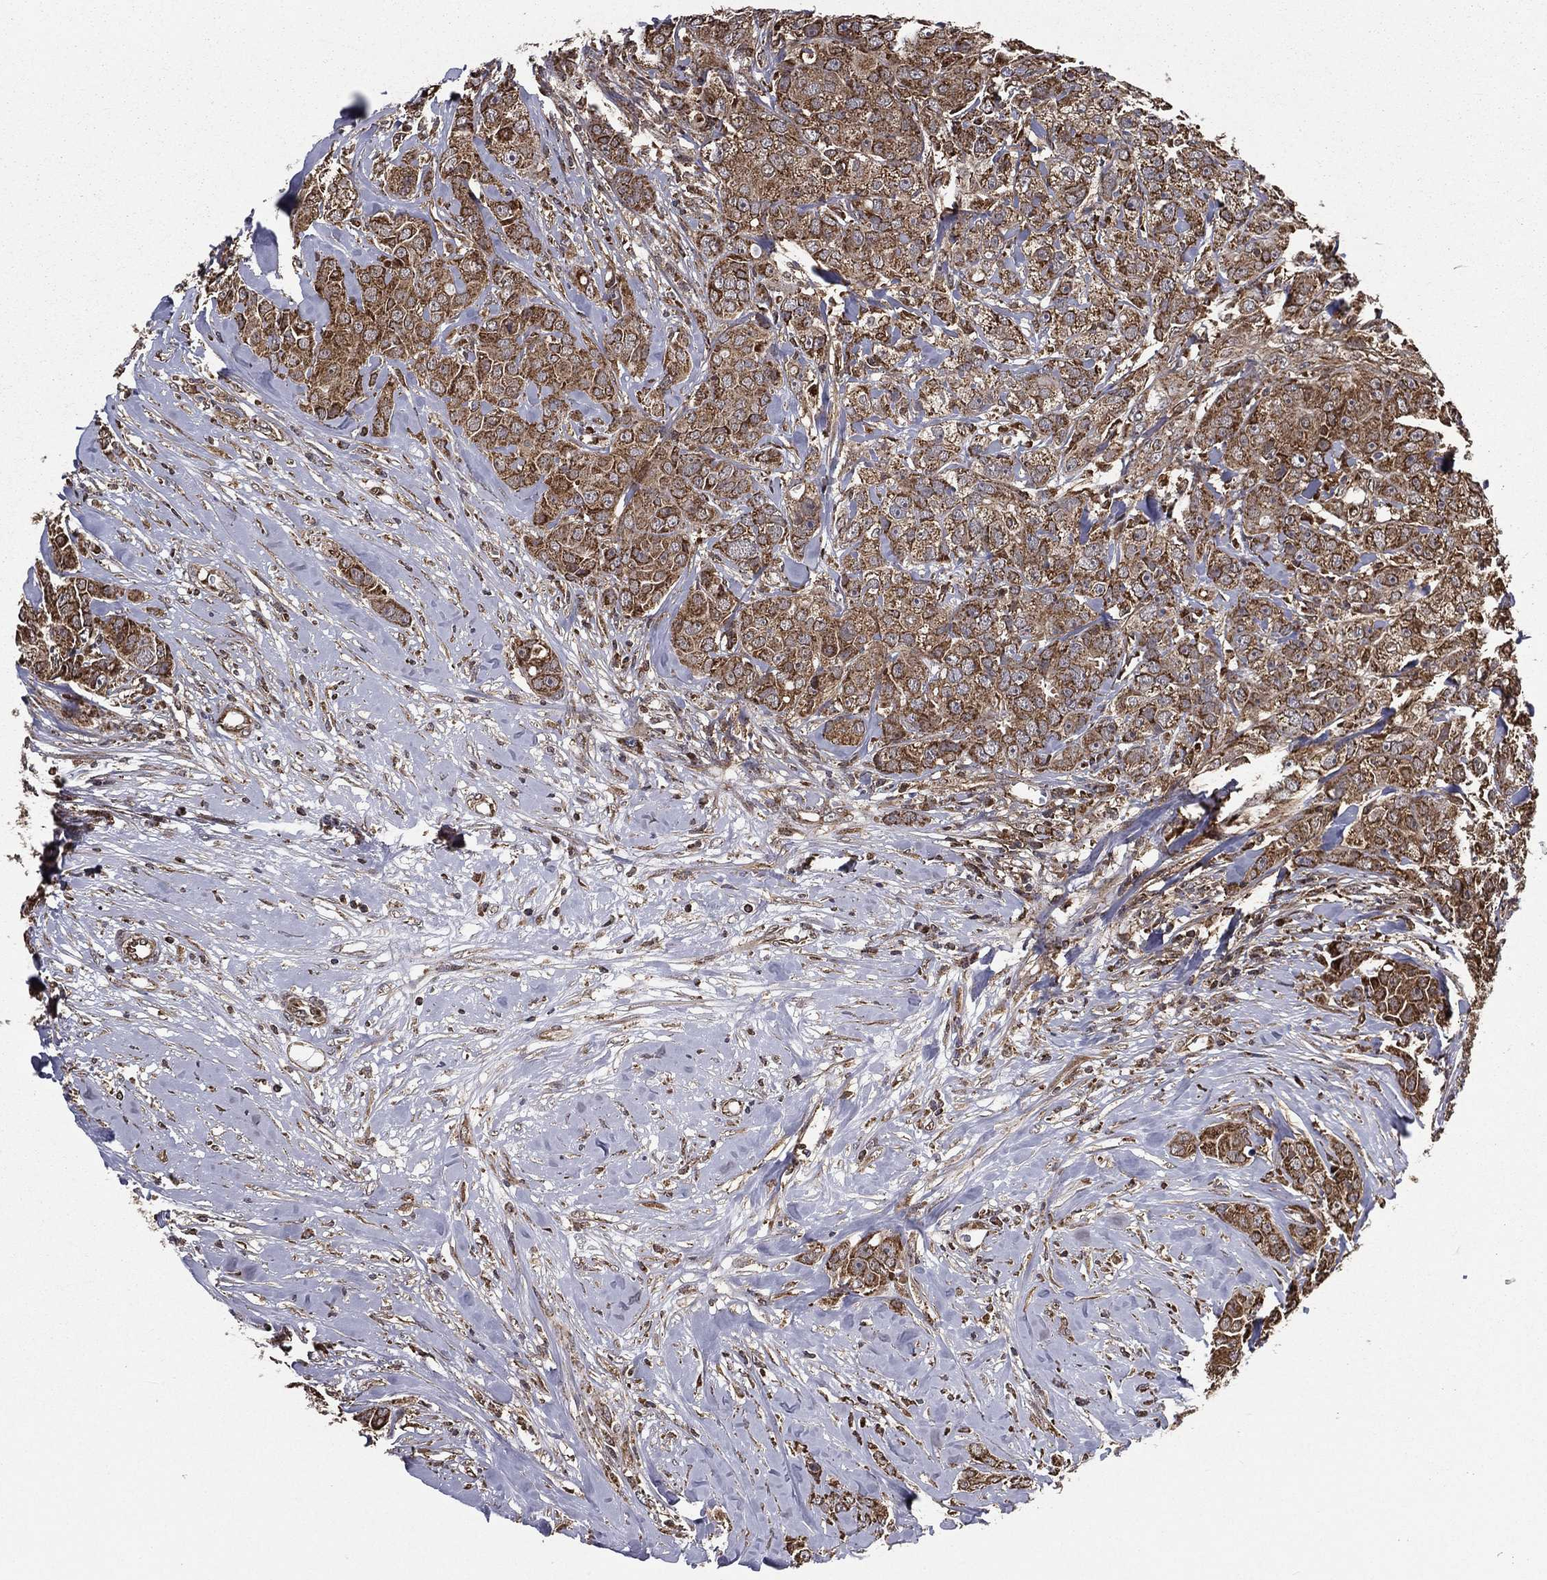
{"staining": {"intensity": "strong", "quantity": ">75%", "location": "cytoplasmic/membranous"}, "tissue": "breast cancer", "cell_type": "Tumor cells", "image_type": "cancer", "snomed": [{"axis": "morphology", "description": "Duct carcinoma"}, {"axis": "topography", "description": "Breast"}], "caption": "High-magnification brightfield microscopy of breast infiltrating ductal carcinoma stained with DAB (brown) and counterstained with hematoxylin (blue). tumor cells exhibit strong cytoplasmic/membranous positivity is present in about>75% of cells. The staining was performed using DAB to visualize the protein expression in brown, while the nuclei were stained in blue with hematoxylin (Magnification: 20x).", "gene": "RIGI", "patient": {"sex": "female", "age": 43}}